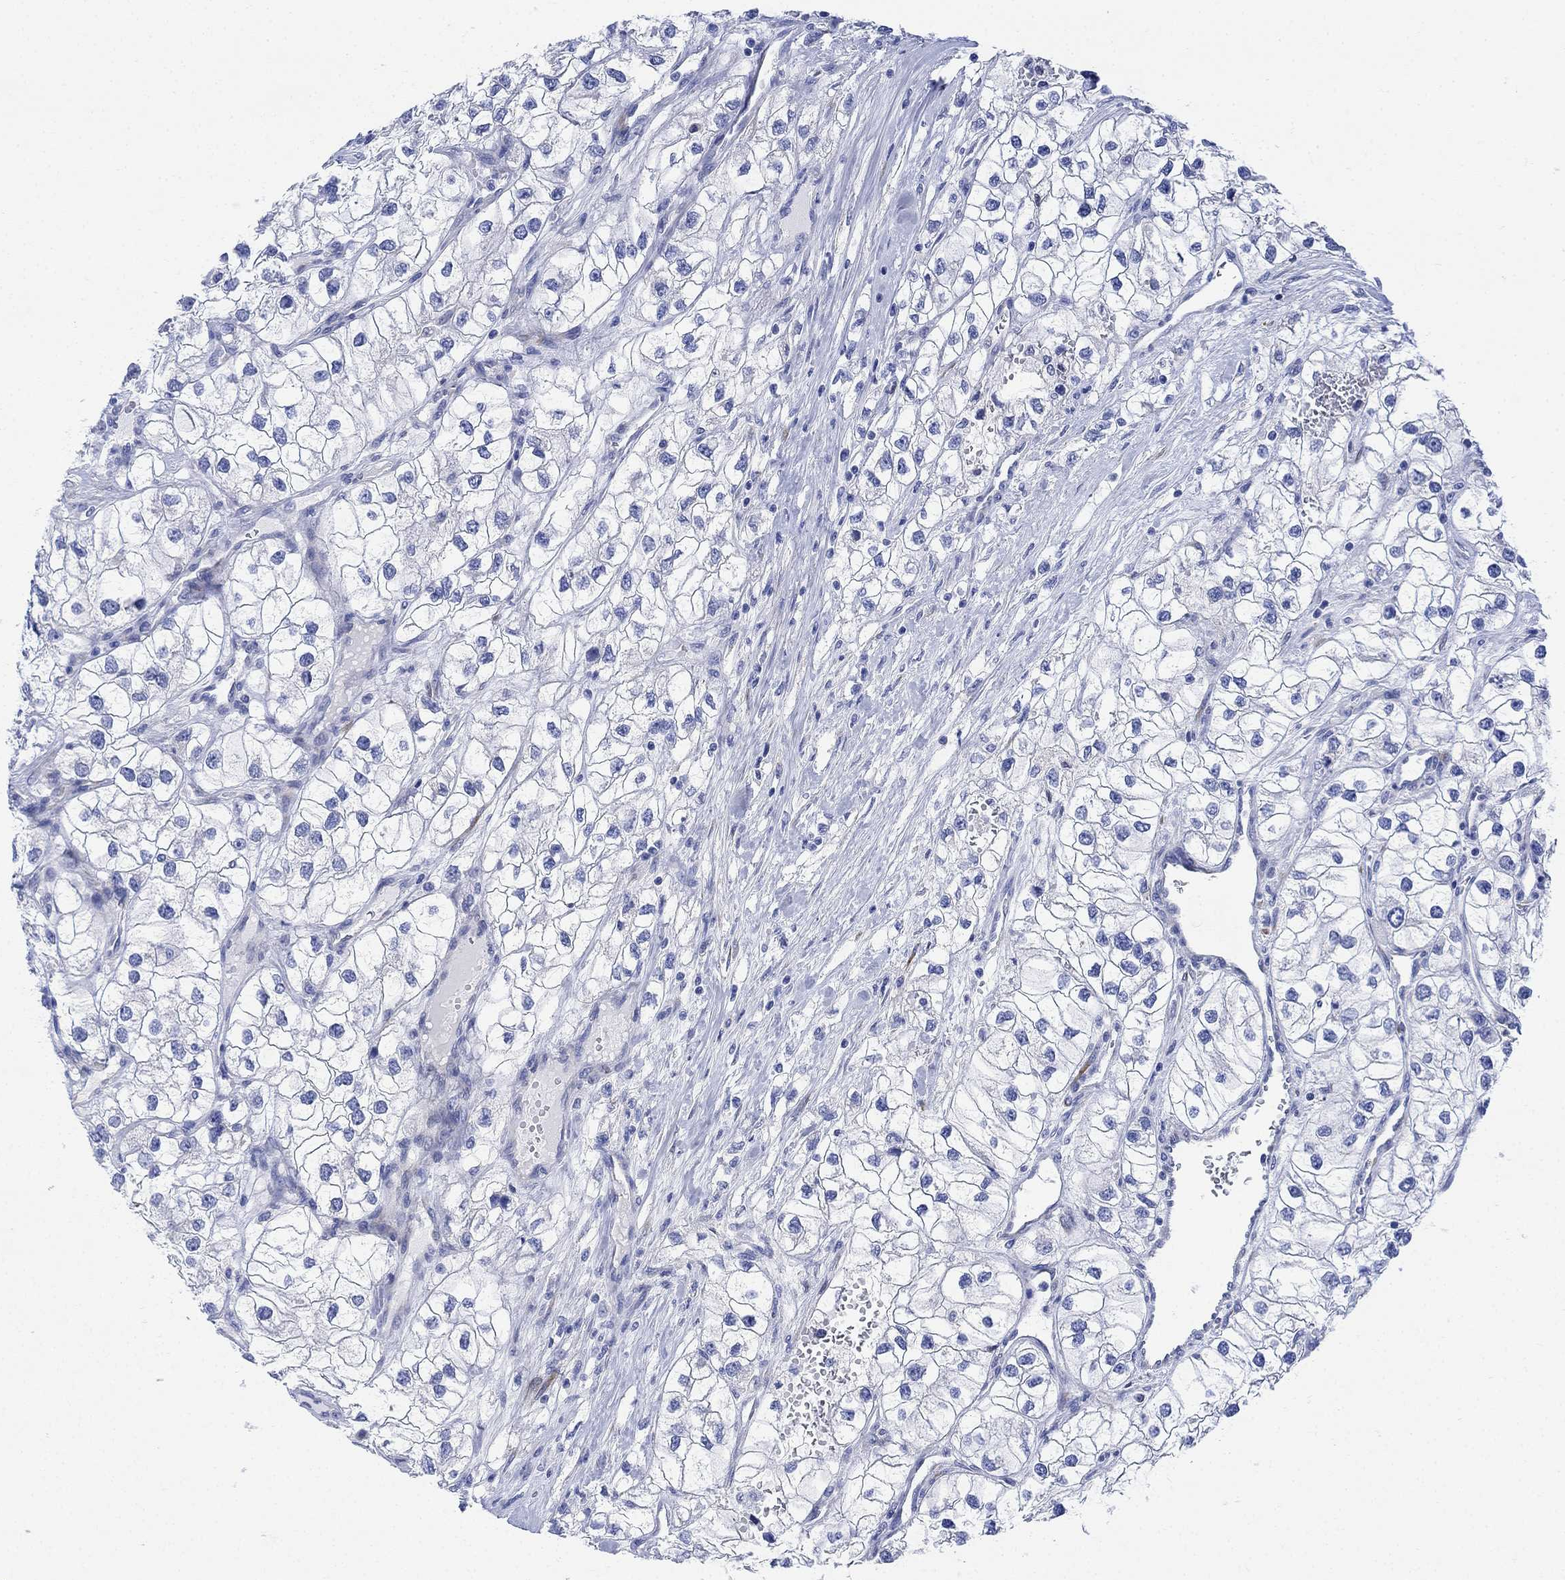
{"staining": {"intensity": "negative", "quantity": "none", "location": "none"}, "tissue": "renal cancer", "cell_type": "Tumor cells", "image_type": "cancer", "snomed": [{"axis": "morphology", "description": "Adenocarcinoma, NOS"}, {"axis": "topography", "description": "Kidney"}], "caption": "DAB immunohistochemical staining of human renal cancer displays no significant expression in tumor cells.", "gene": "MYL1", "patient": {"sex": "male", "age": 59}}